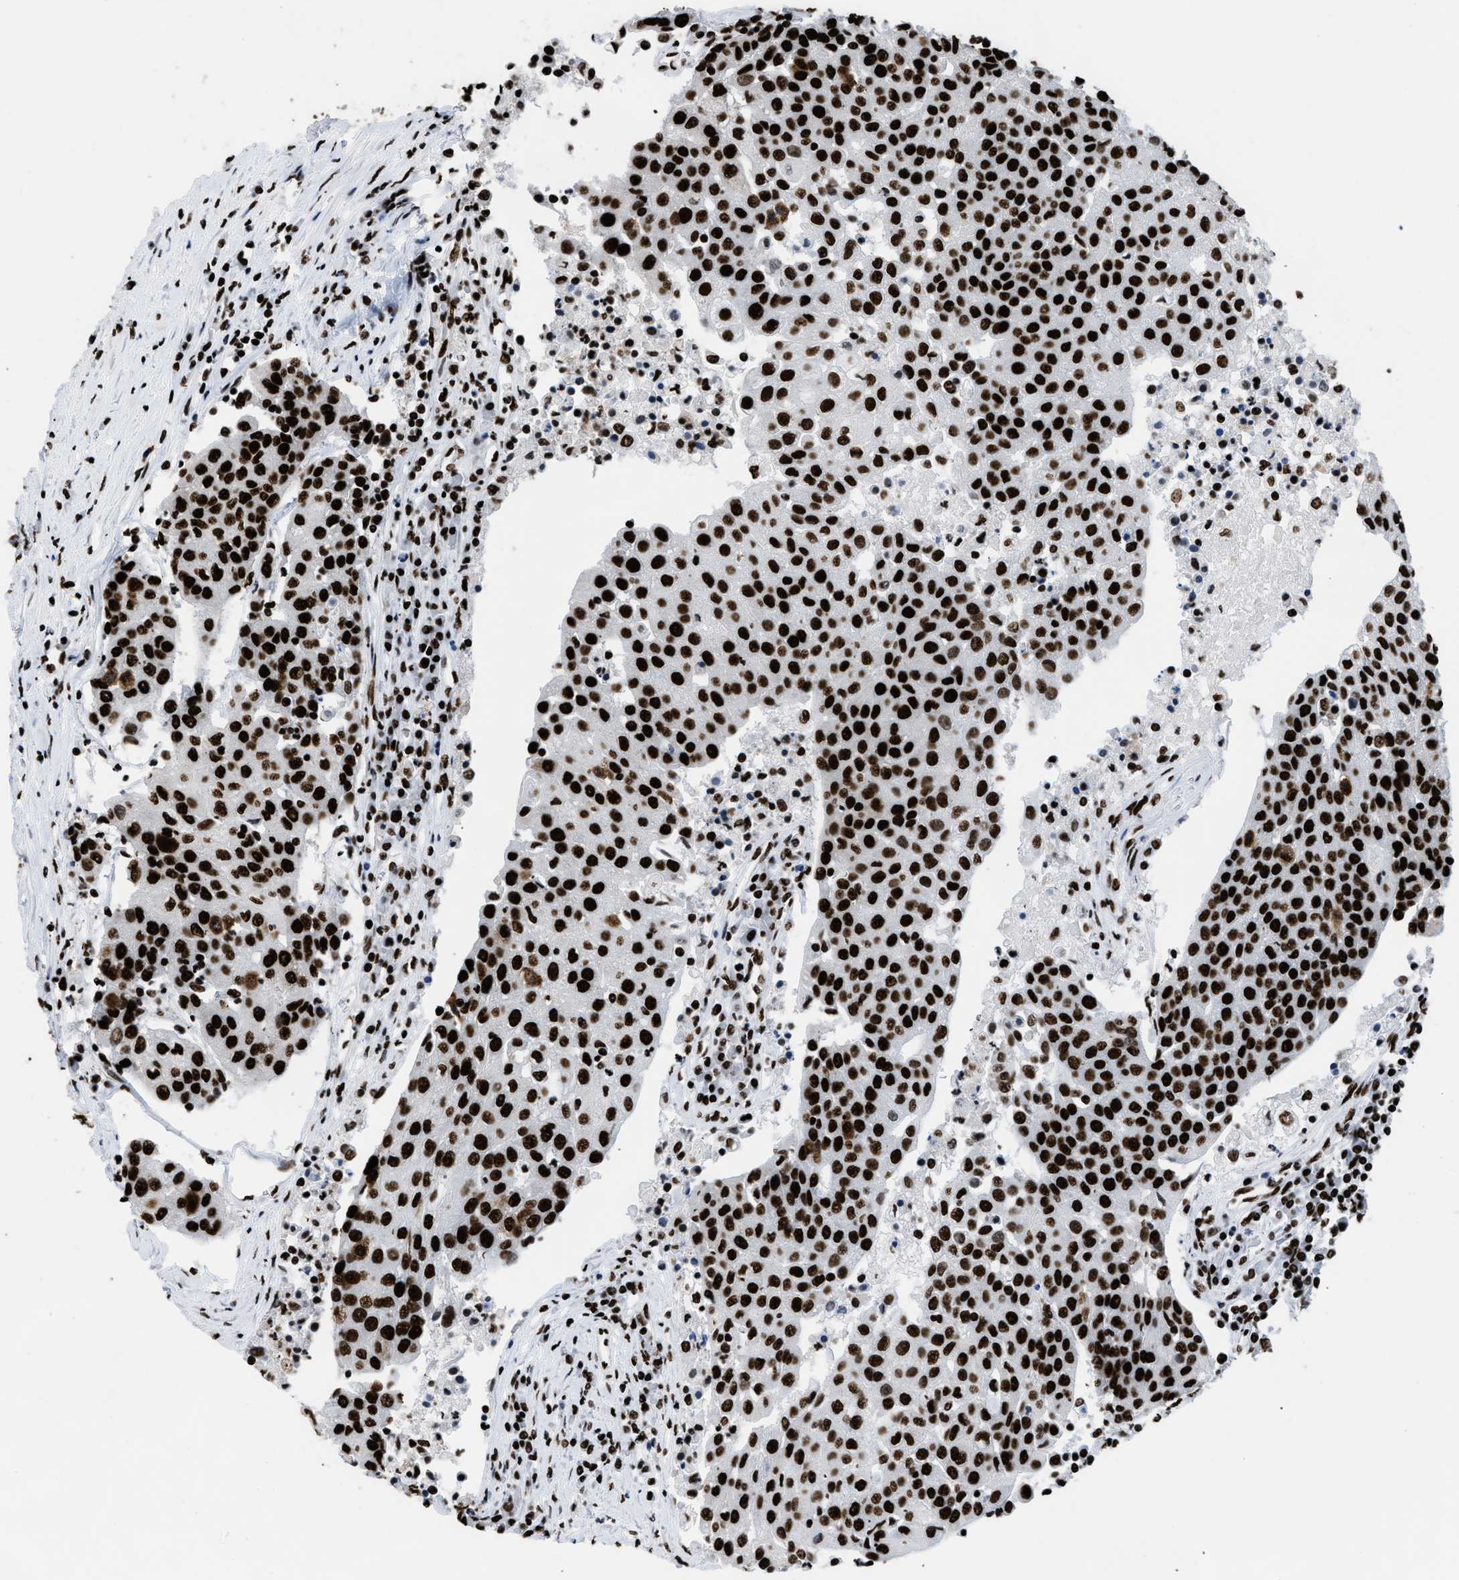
{"staining": {"intensity": "strong", "quantity": ">75%", "location": "nuclear"}, "tissue": "urothelial cancer", "cell_type": "Tumor cells", "image_type": "cancer", "snomed": [{"axis": "morphology", "description": "Urothelial carcinoma, High grade"}, {"axis": "topography", "description": "Urinary bladder"}], "caption": "This micrograph displays urothelial cancer stained with immunohistochemistry to label a protein in brown. The nuclear of tumor cells show strong positivity for the protein. Nuclei are counter-stained blue.", "gene": "HNRNPM", "patient": {"sex": "female", "age": 85}}